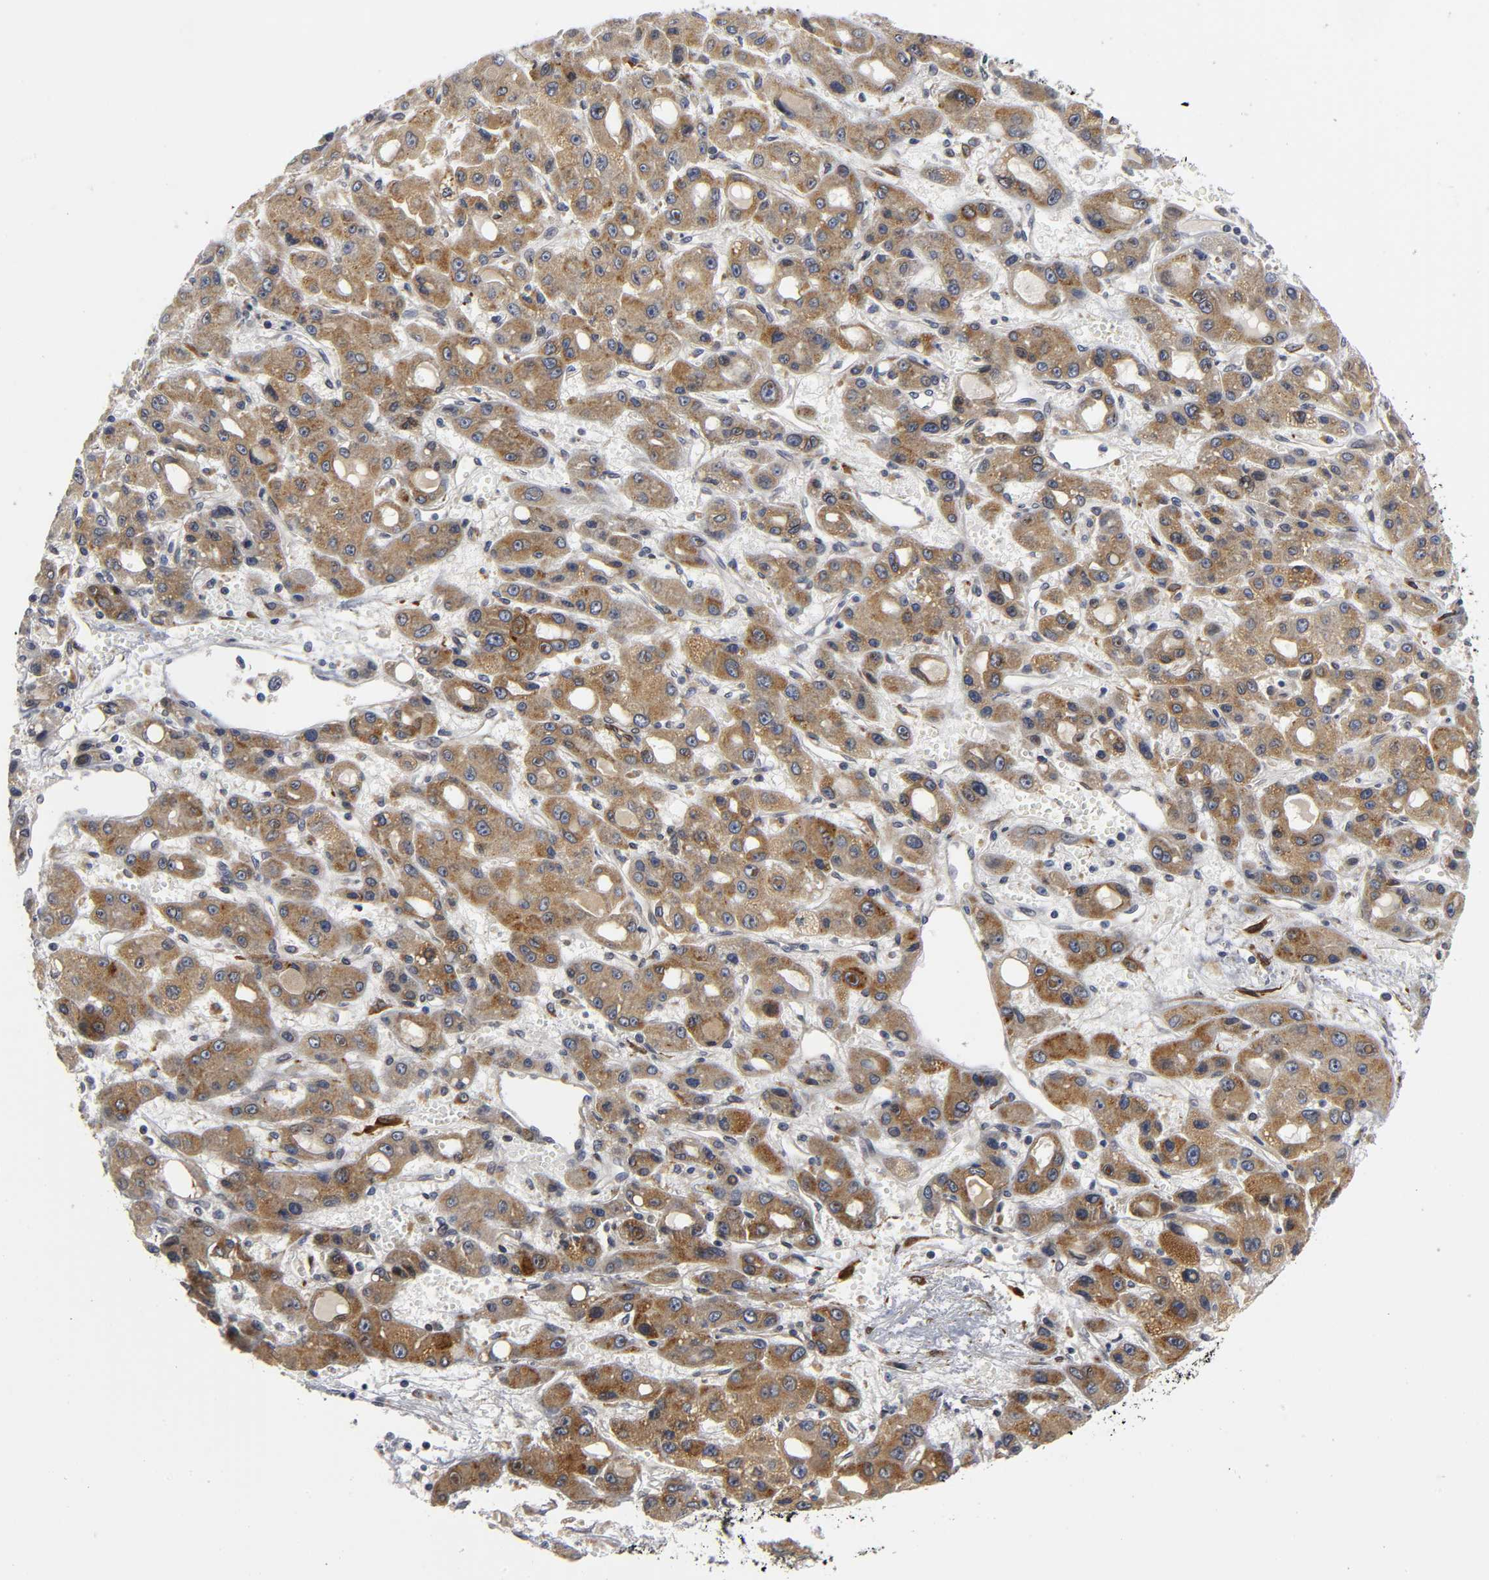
{"staining": {"intensity": "moderate", "quantity": ">75%", "location": "cytoplasmic/membranous"}, "tissue": "liver cancer", "cell_type": "Tumor cells", "image_type": "cancer", "snomed": [{"axis": "morphology", "description": "Carcinoma, Hepatocellular, NOS"}, {"axis": "topography", "description": "Liver"}], "caption": "A brown stain highlights moderate cytoplasmic/membranous positivity of a protein in liver hepatocellular carcinoma tumor cells. (Stains: DAB in brown, nuclei in blue, Microscopy: brightfield microscopy at high magnification).", "gene": "ASB6", "patient": {"sex": "male", "age": 55}}